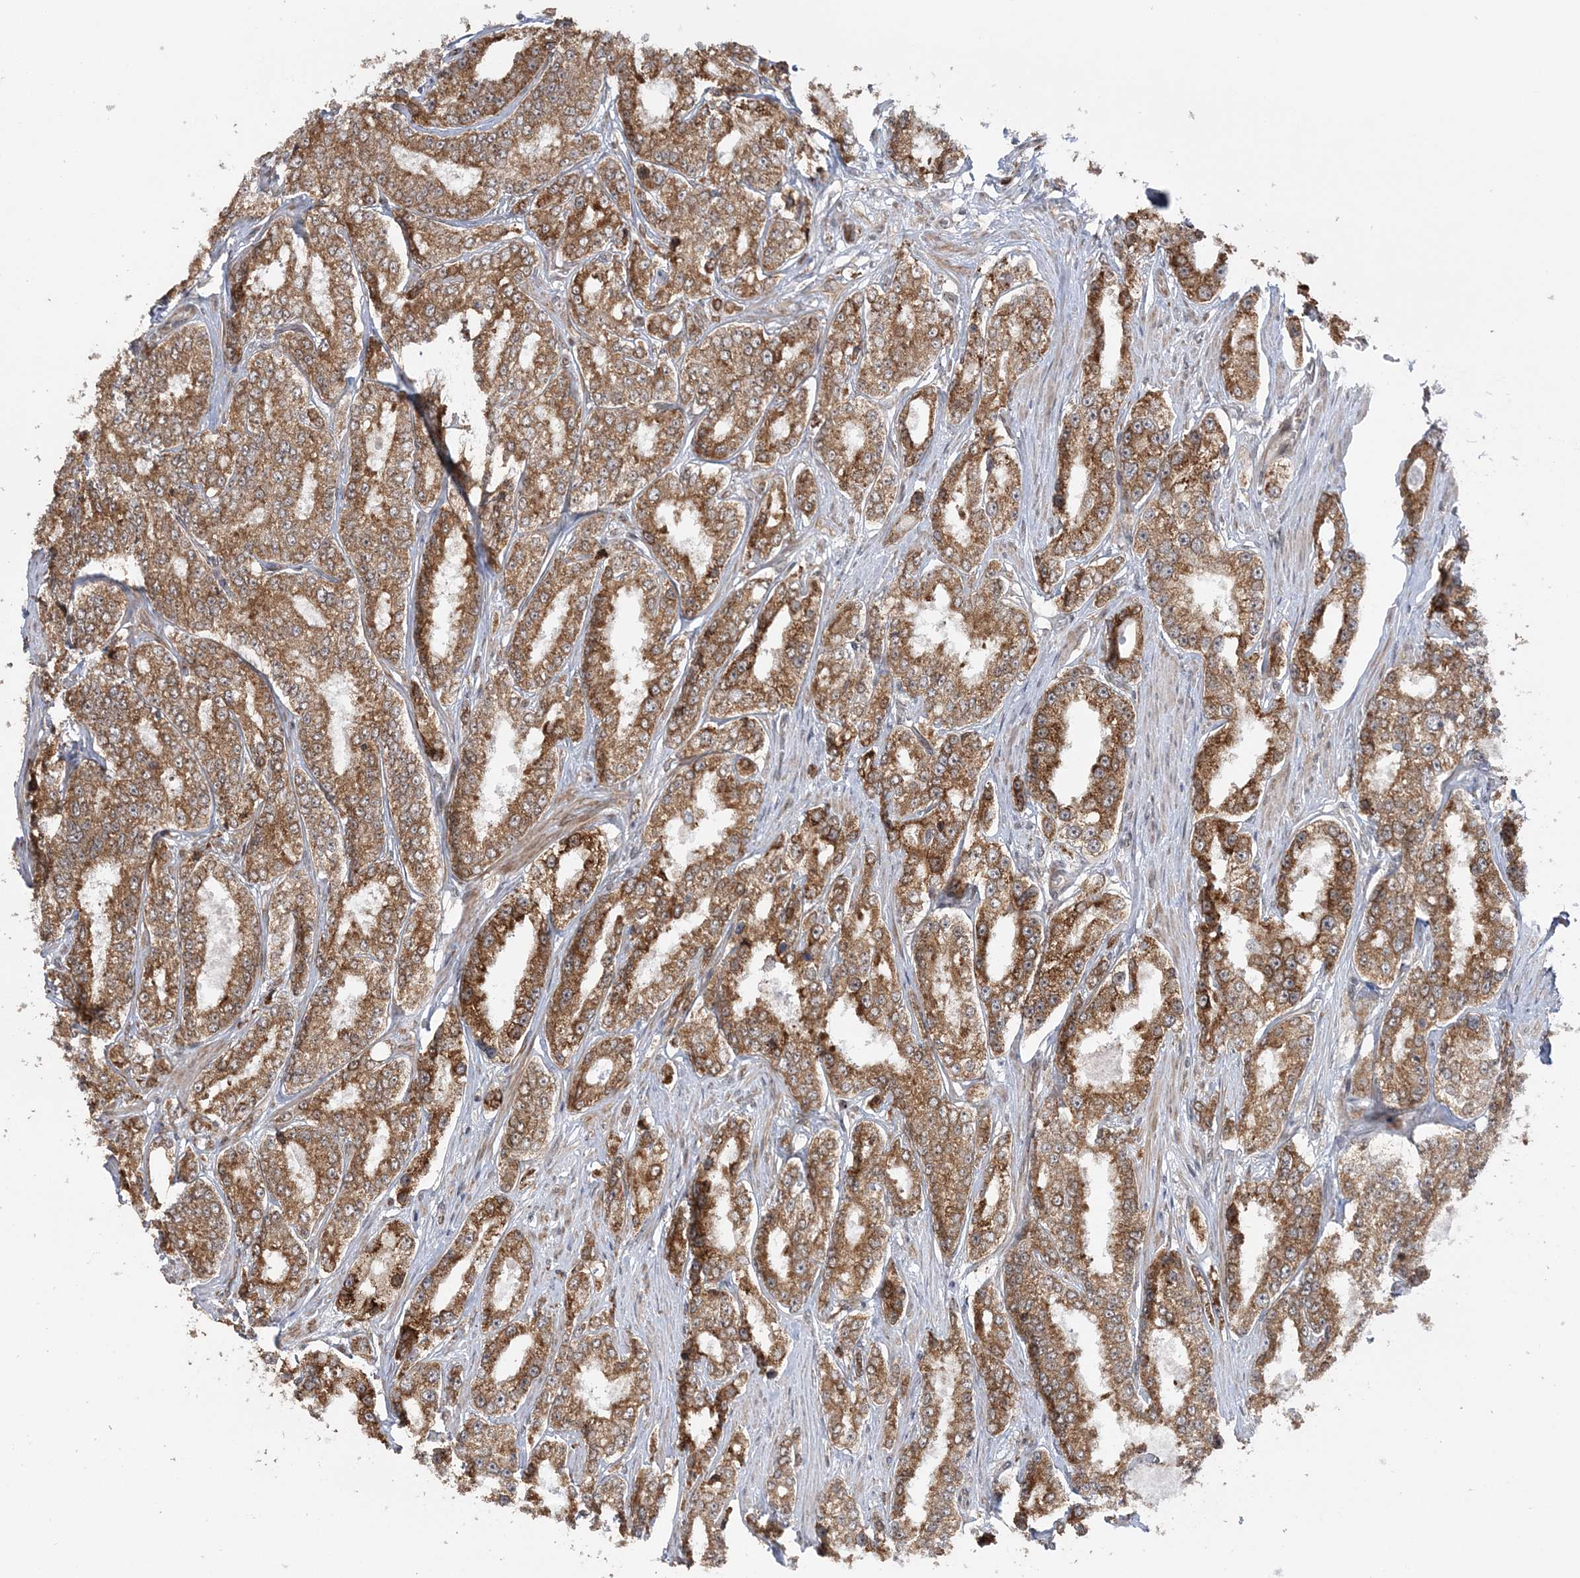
{"staining": {"intensity": "moderate", "quantity": ">75%", "location": "cytoplasmic/membranous"}, "tissue": "prostate cancer", "cell_type": "Tumor cells", "image_type": "cancer", "snomed": [{"axis": "morphology", "description": "Normal tissue, NOS"}, {"axis": "morphology", "description": "Adenocarcinoma, High grade"}, {"axis": "topography", "description": "Prostate"}], "caption": "Human prostate cancer stained with a protein marker demonstrates moderate staining in tumor cells.", "gene": "MRPL47", "patient": {"sex": "male", "age": 83}}